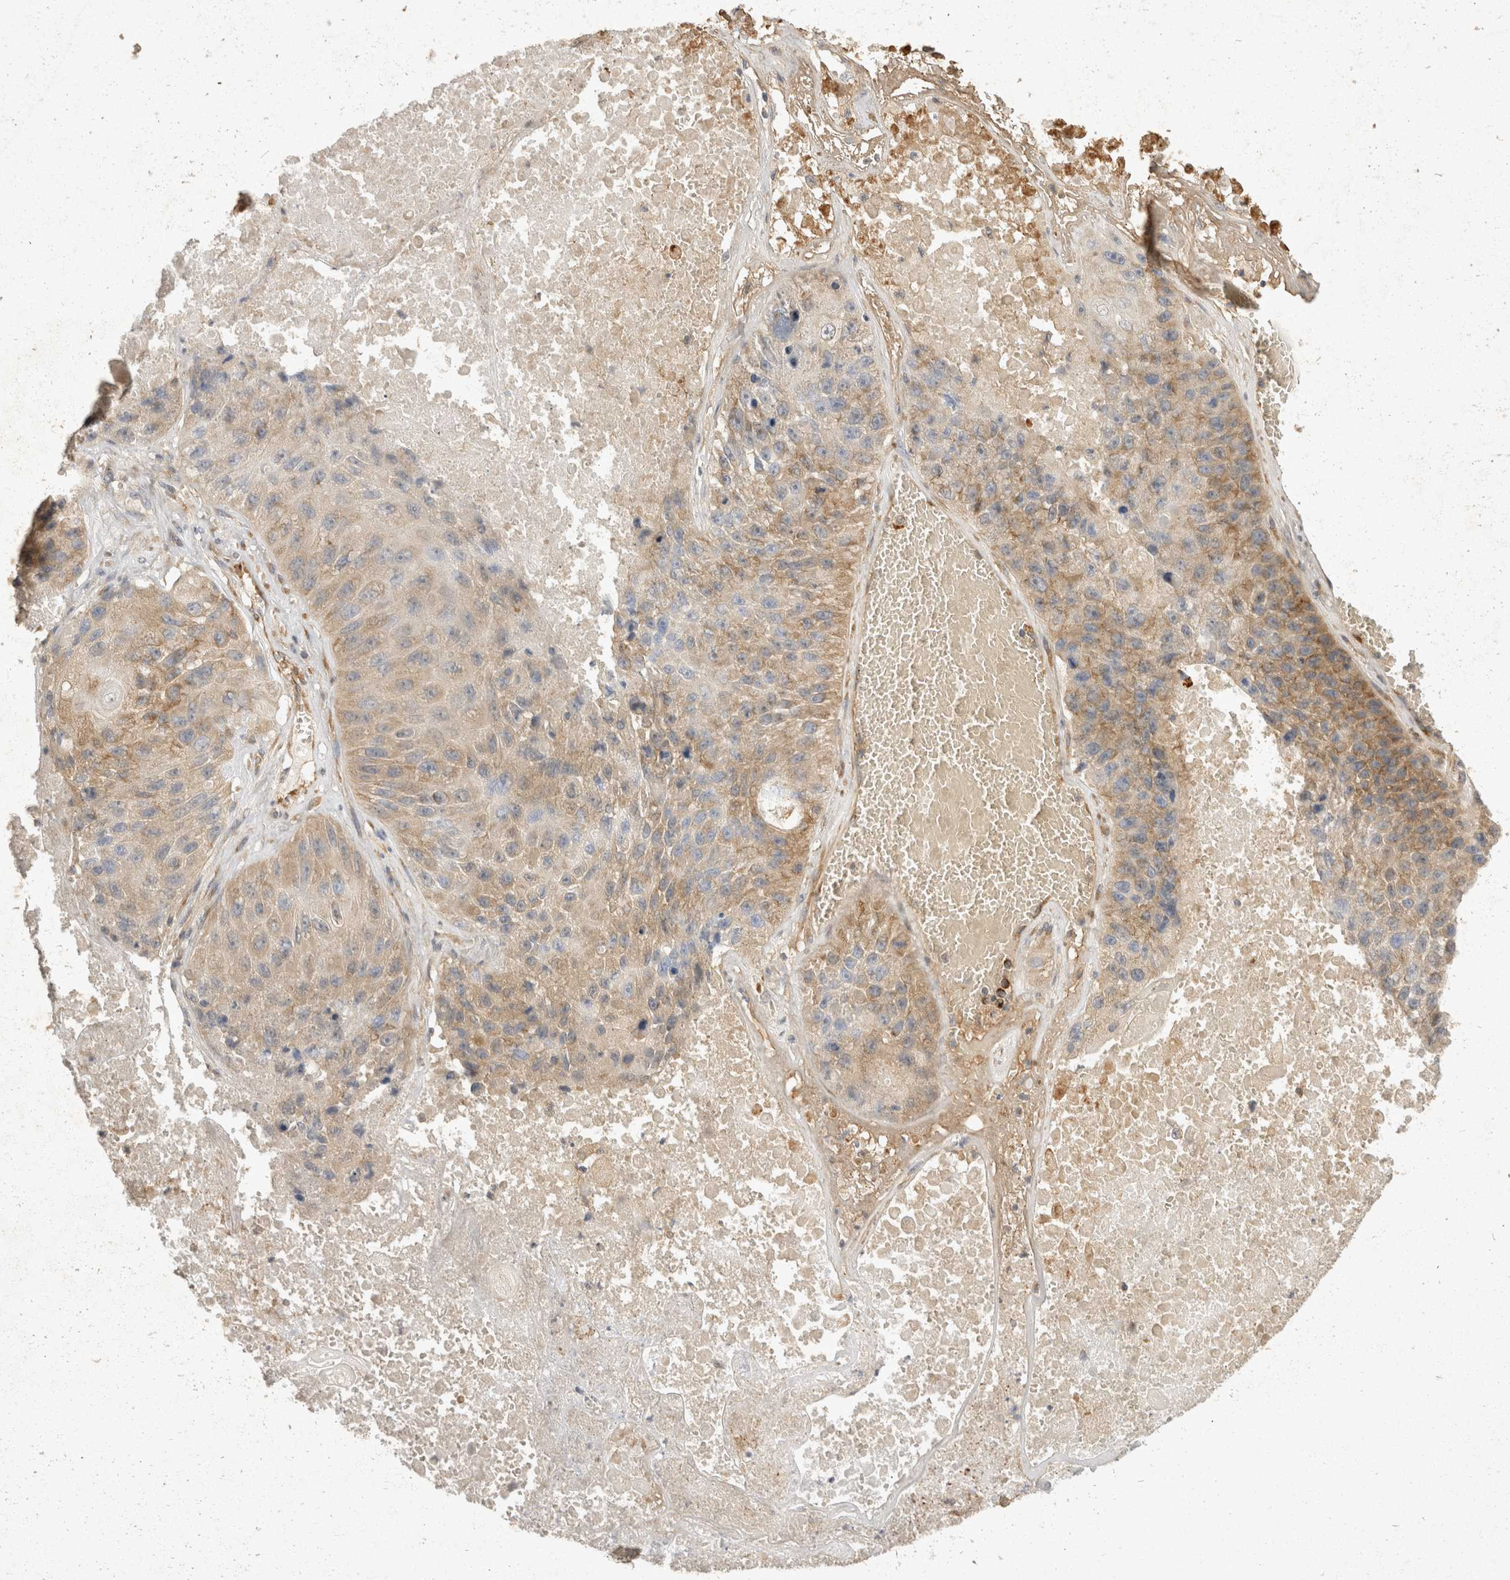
{"staining": {"intensity": "moderate", "quantity": "25%-75%", "location": "cytoplasmic/membranous"}, "tissue": "lung cancer", "cell_type": "Tumor cells", "image_type": "cancer", "snomed": [{"axis": "morphology", "description": "Squamous cell carcinoma, NOS"}, {"axis": "topography", "description": "Lung"}], "caption": "Immunohistochemistry photomicrograph of human lung cancer stained for a protein (brown), which reveals medium levels of moderate cytoplasmic/membranous expression in about 25%-75% of tumor cells.", "gene": "EIF4G3", "patient": {"sex": "male", "age": 61}}